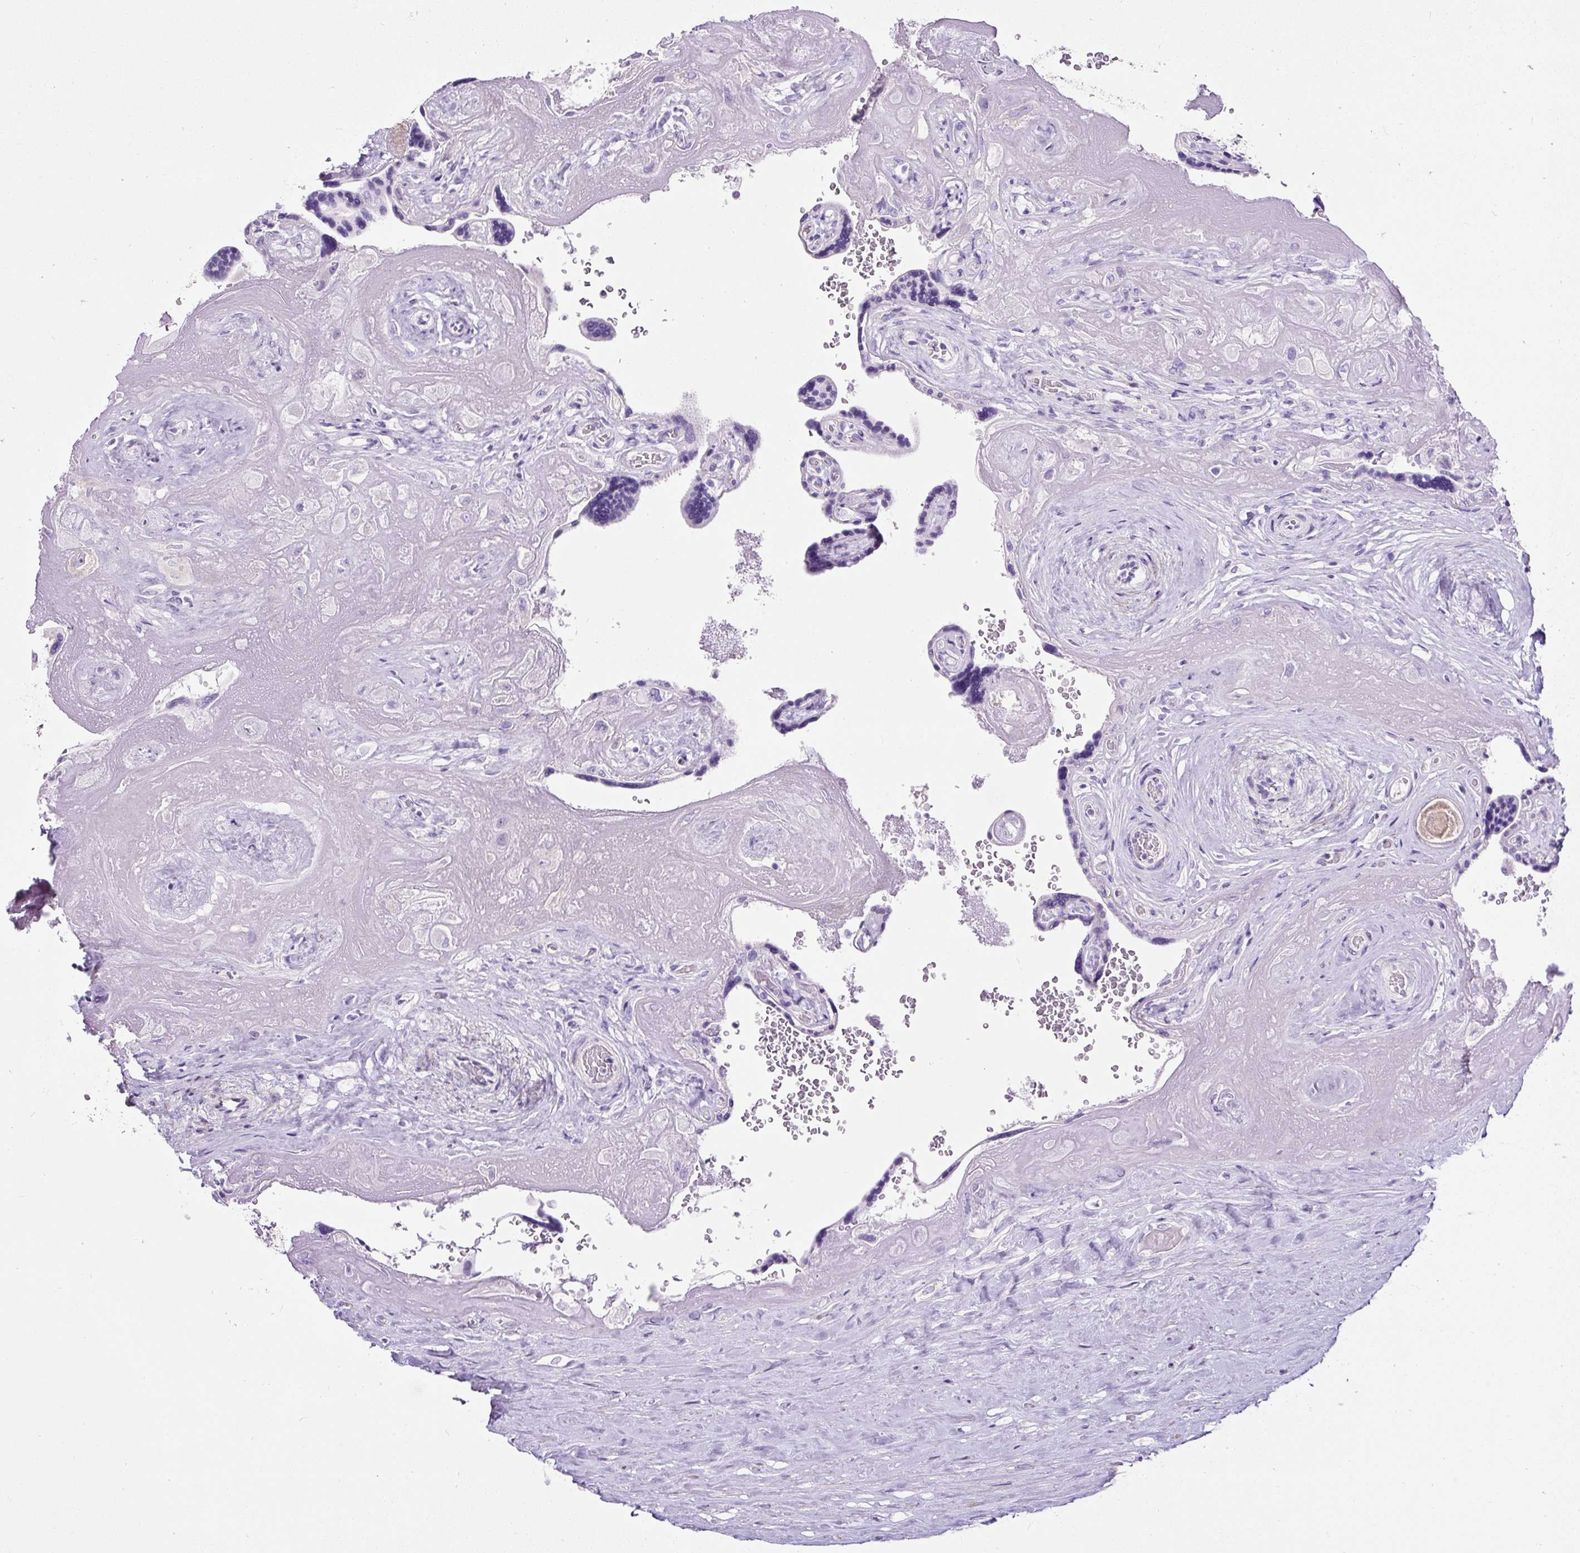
{"staining": {"intensity": "negative", "quantity": "none", "location": "none"}, "tissue": "placenta", "cell_type": "Decidual cells", "image_type": "normal", "snomed": [{"axis": "morphology", "description": "Normal tissue, NOS"}, {"axis": "topography", "description": "Placenta"}], "caption": "This is a image of IHC staining of unremarkable placenta, which shows no expression in decidual cells.", "gene": "C2CD4C", "patient": {"sex": "female", "age": 32}}